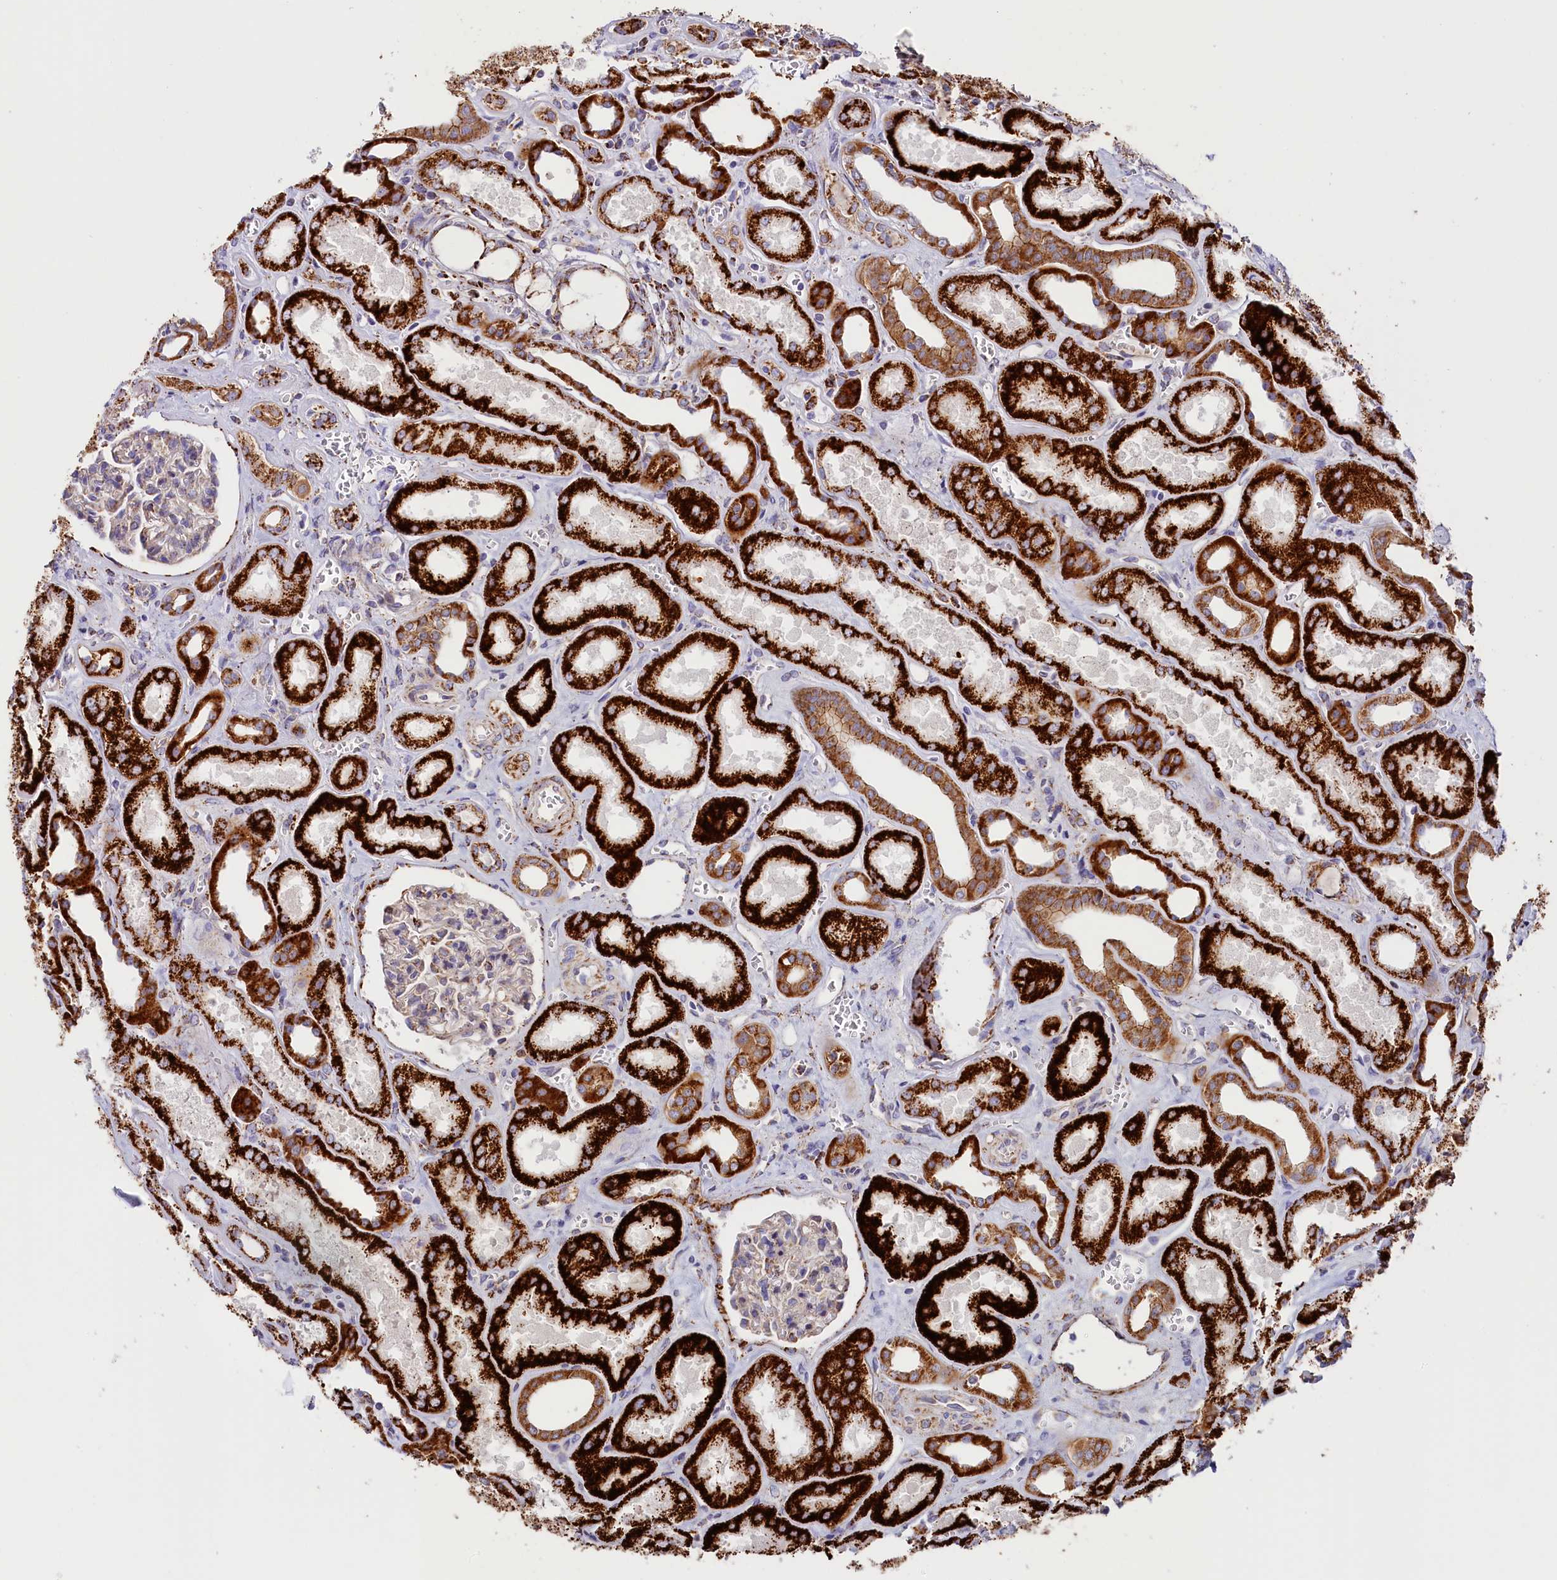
{"staining": {"intensity": "negative", "quantity": "none", "location": "none"}, "tissue": "kidney", "cell_type": "Cells in glomeruli", "image_type": "normal", "snomed": [{"axis": "morphology", "description": "Normal tissue, NOS"}, {"axis": "morphology", "description": "Adenocarcinoma, NOS"}, {"axis": "topography", "description": "Kidney"}], "caption": "High magnification brightfield microscopy of normal kidney stained with DAB (3,3'-diaminobenzidine) (brown) and counterstained with hematoxylin (blue): cells in glomeruli show no significant staining. (IHC, brightfield microscopy, high magnification).", "gene": "AKTIP", "patient": {"sex": "female", "age": 68}}